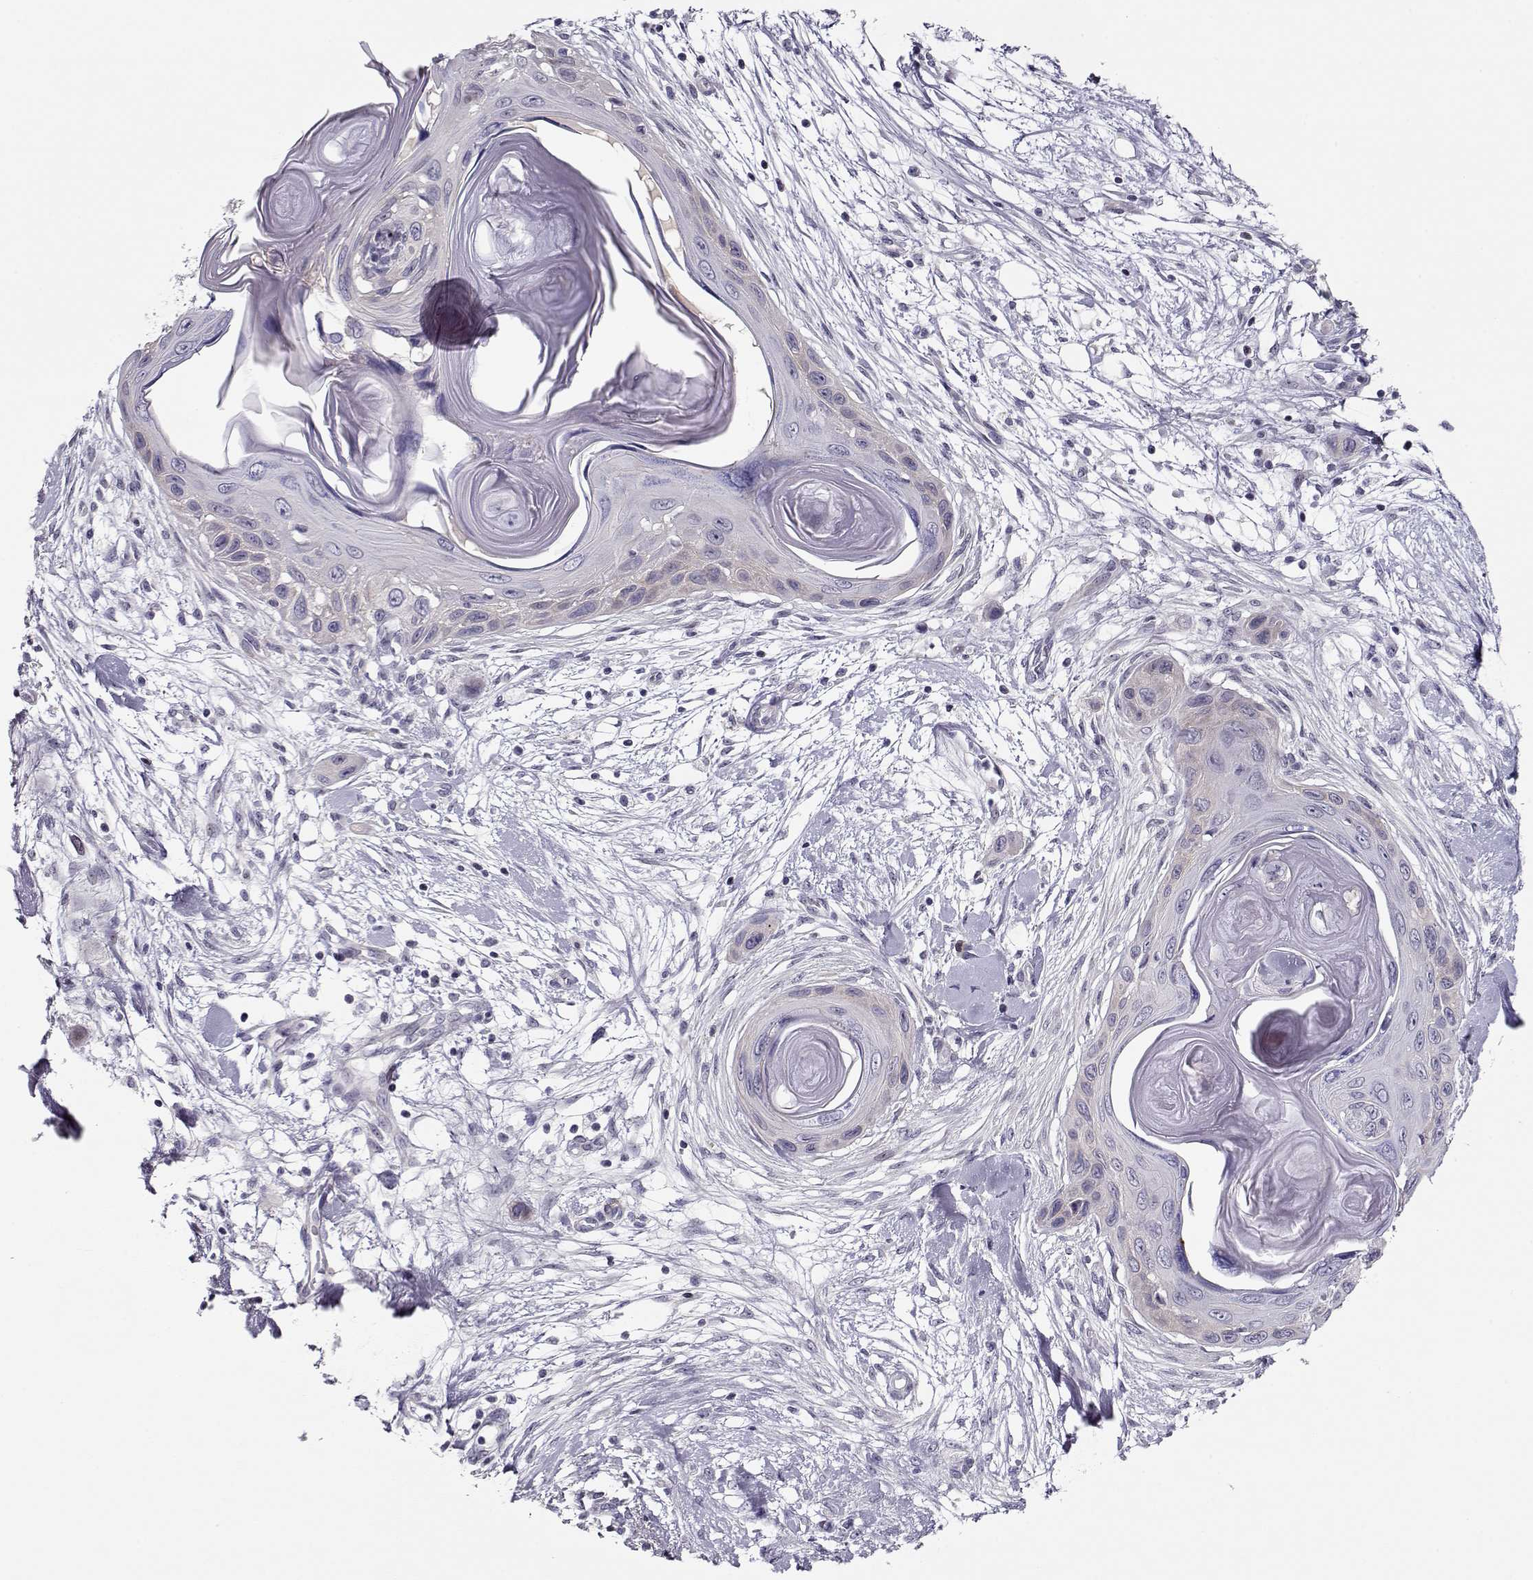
{"staining": {"intensity": "negative", "quantity": "none", "location": "none"}, "tissue": "skin cancer", "cell_type": "Tumor cells", "image_type": "cancer", "snomed": [{"axis": "morphology", "description": "Squamous cell carcinoma, NOS"}, {"axis": "topography", "description": "Skin"}], "caption": "Immunohistochemistry of skin cancer exhibits no expression in tumor cells.", "gene": "CRX", "patient": {"sex": "male", "age": 79}}